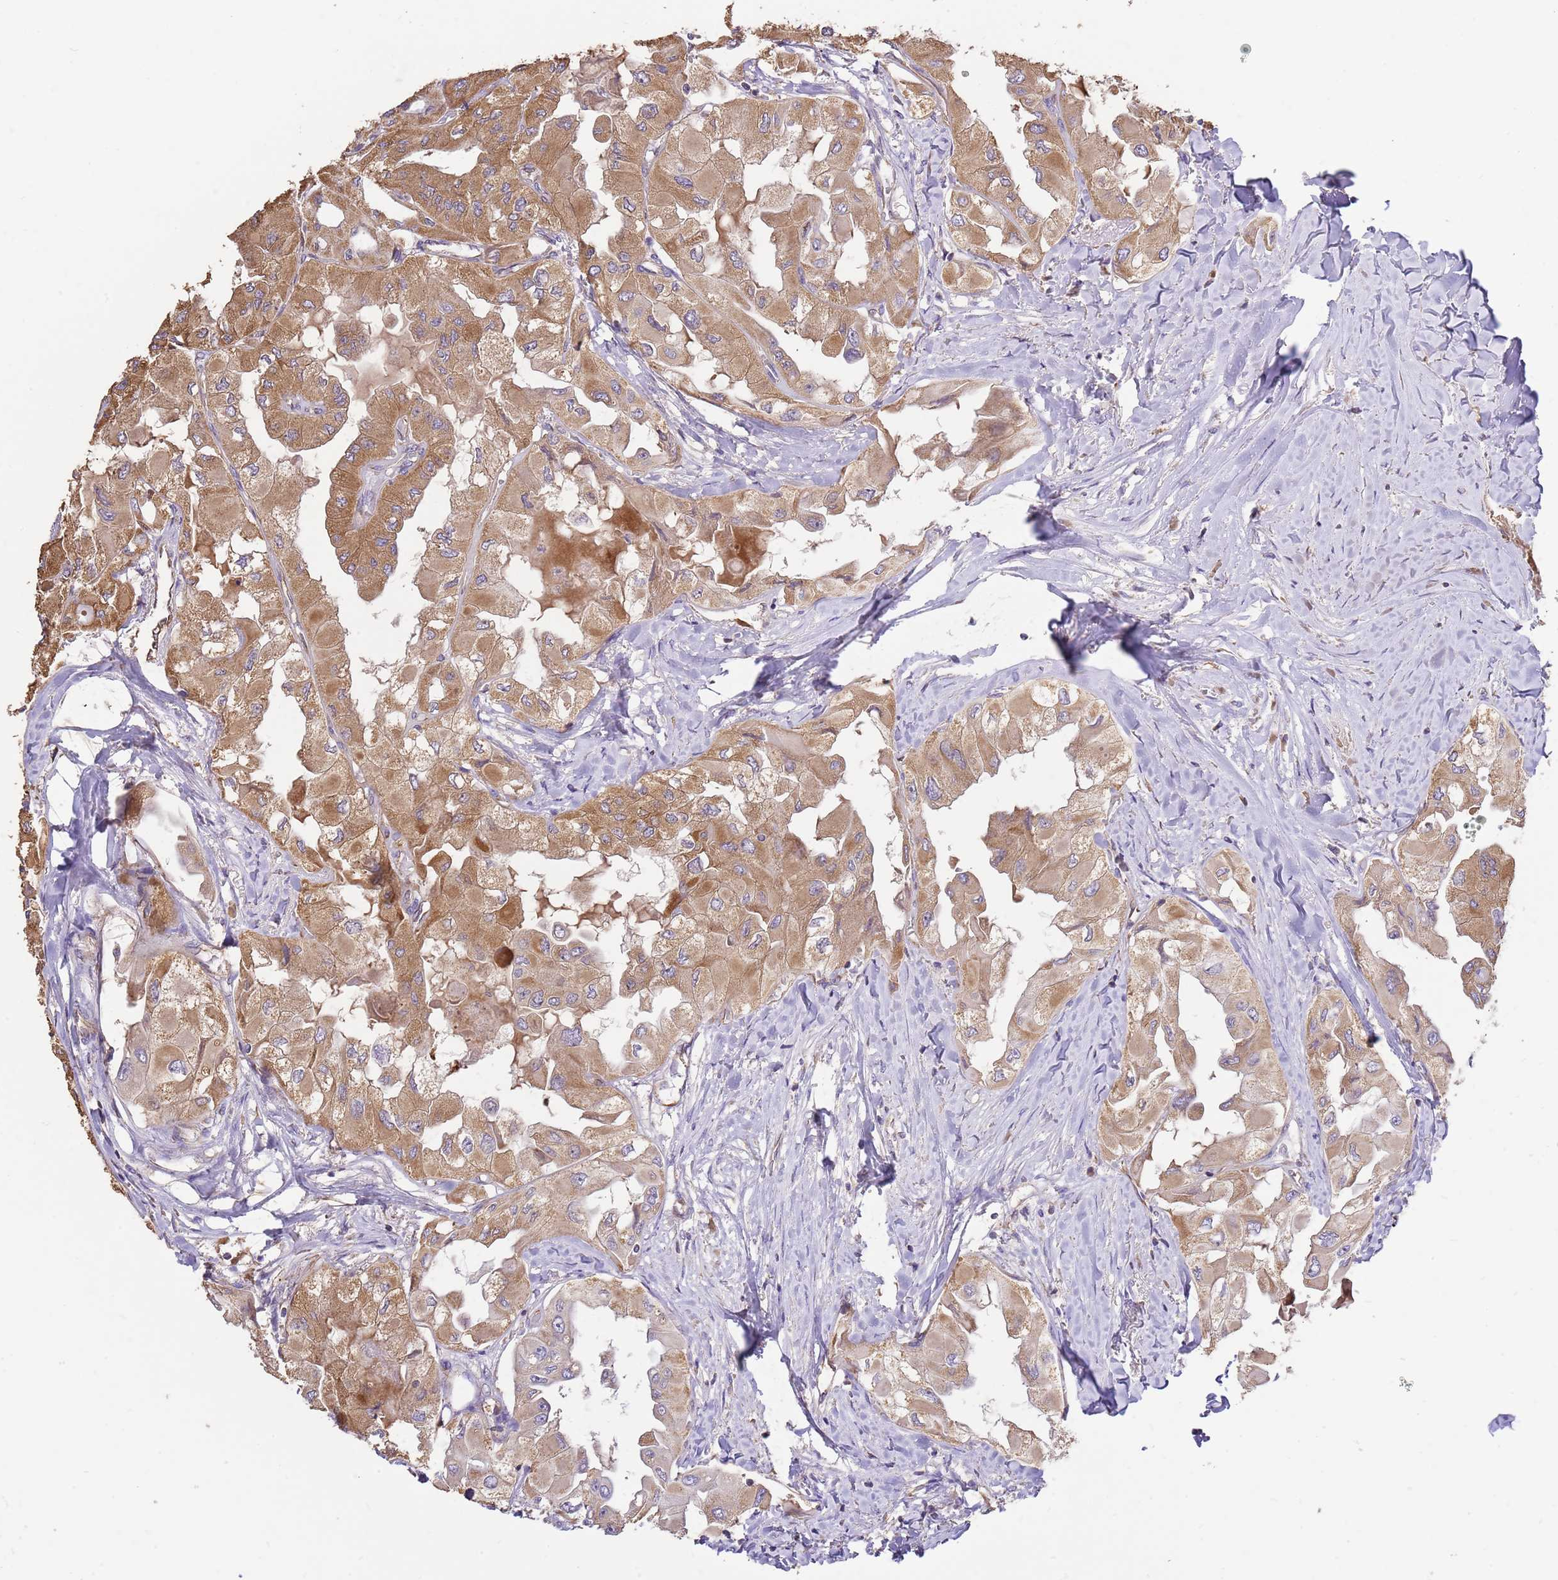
{"staining": {"intensity": "moderate", "quantity": ">75%", "location": "cytoplasmic/membranous"}, "tissue": "thyroid cancer", "cell_type": "Tumor cells", "image_type": "cancer", "snomed": [{"axis": "morphology", "description": "Normal tissue, NOS"}, {"axis": "morphology", "description": "Papillary adenocarcinoma, NOS"}, {"axis": "topography", "description": "Thyroid gland"}], "caption": "Moderate cytoplasmic/membranous protein expression is present in about >75% of tumor cells in papillary adenocarcinoma (thyroid). The protein of interest is stained brown, and the nuclei are stained in blue (DAB (3,3'-diaminobenzidine) IHC with brightfield microscopy, high magnification).", "gene": "DOCK9", "patient": {"sex": "female", "age": 59}}